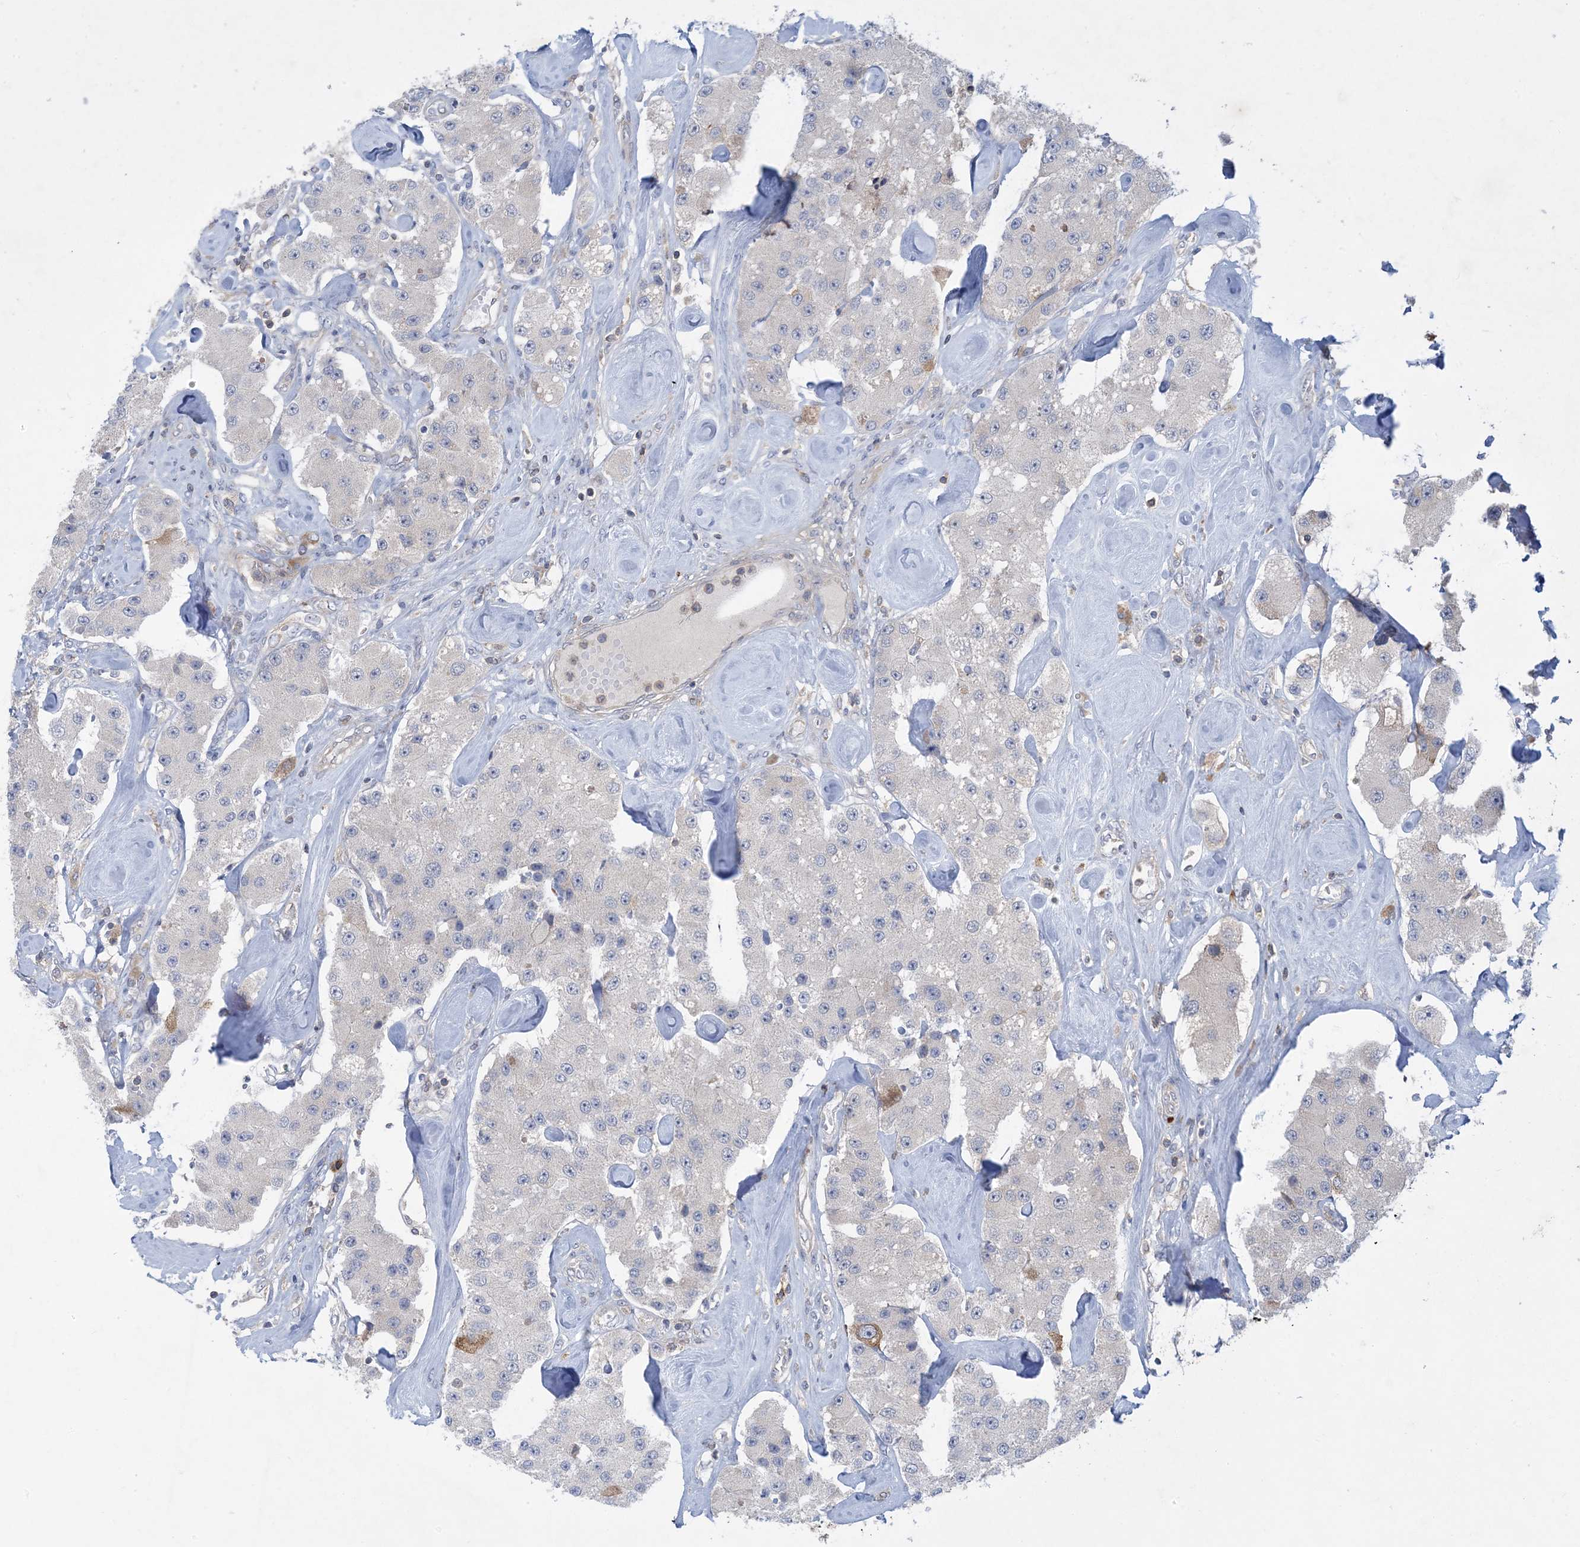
{"staining": {"intensity": "negative", "quantity": "none", "location": "none"}, "tissue": "carcinoid", "cell_type": "Tumor cells", "image_type": "cancer", "snomed": [{"axis": "morphology", "description": "Carcinoid, malignant, NOS"}, {"axis": "topography", "description": "Pancreas"}], "caption": "Human carcinoid (malignant) stained for a protein using immunohistochemistry (IHC) reveals no staining in tumor cells.", "gene": "AOC1", "patient": {"sex": "male", "age": 41}}